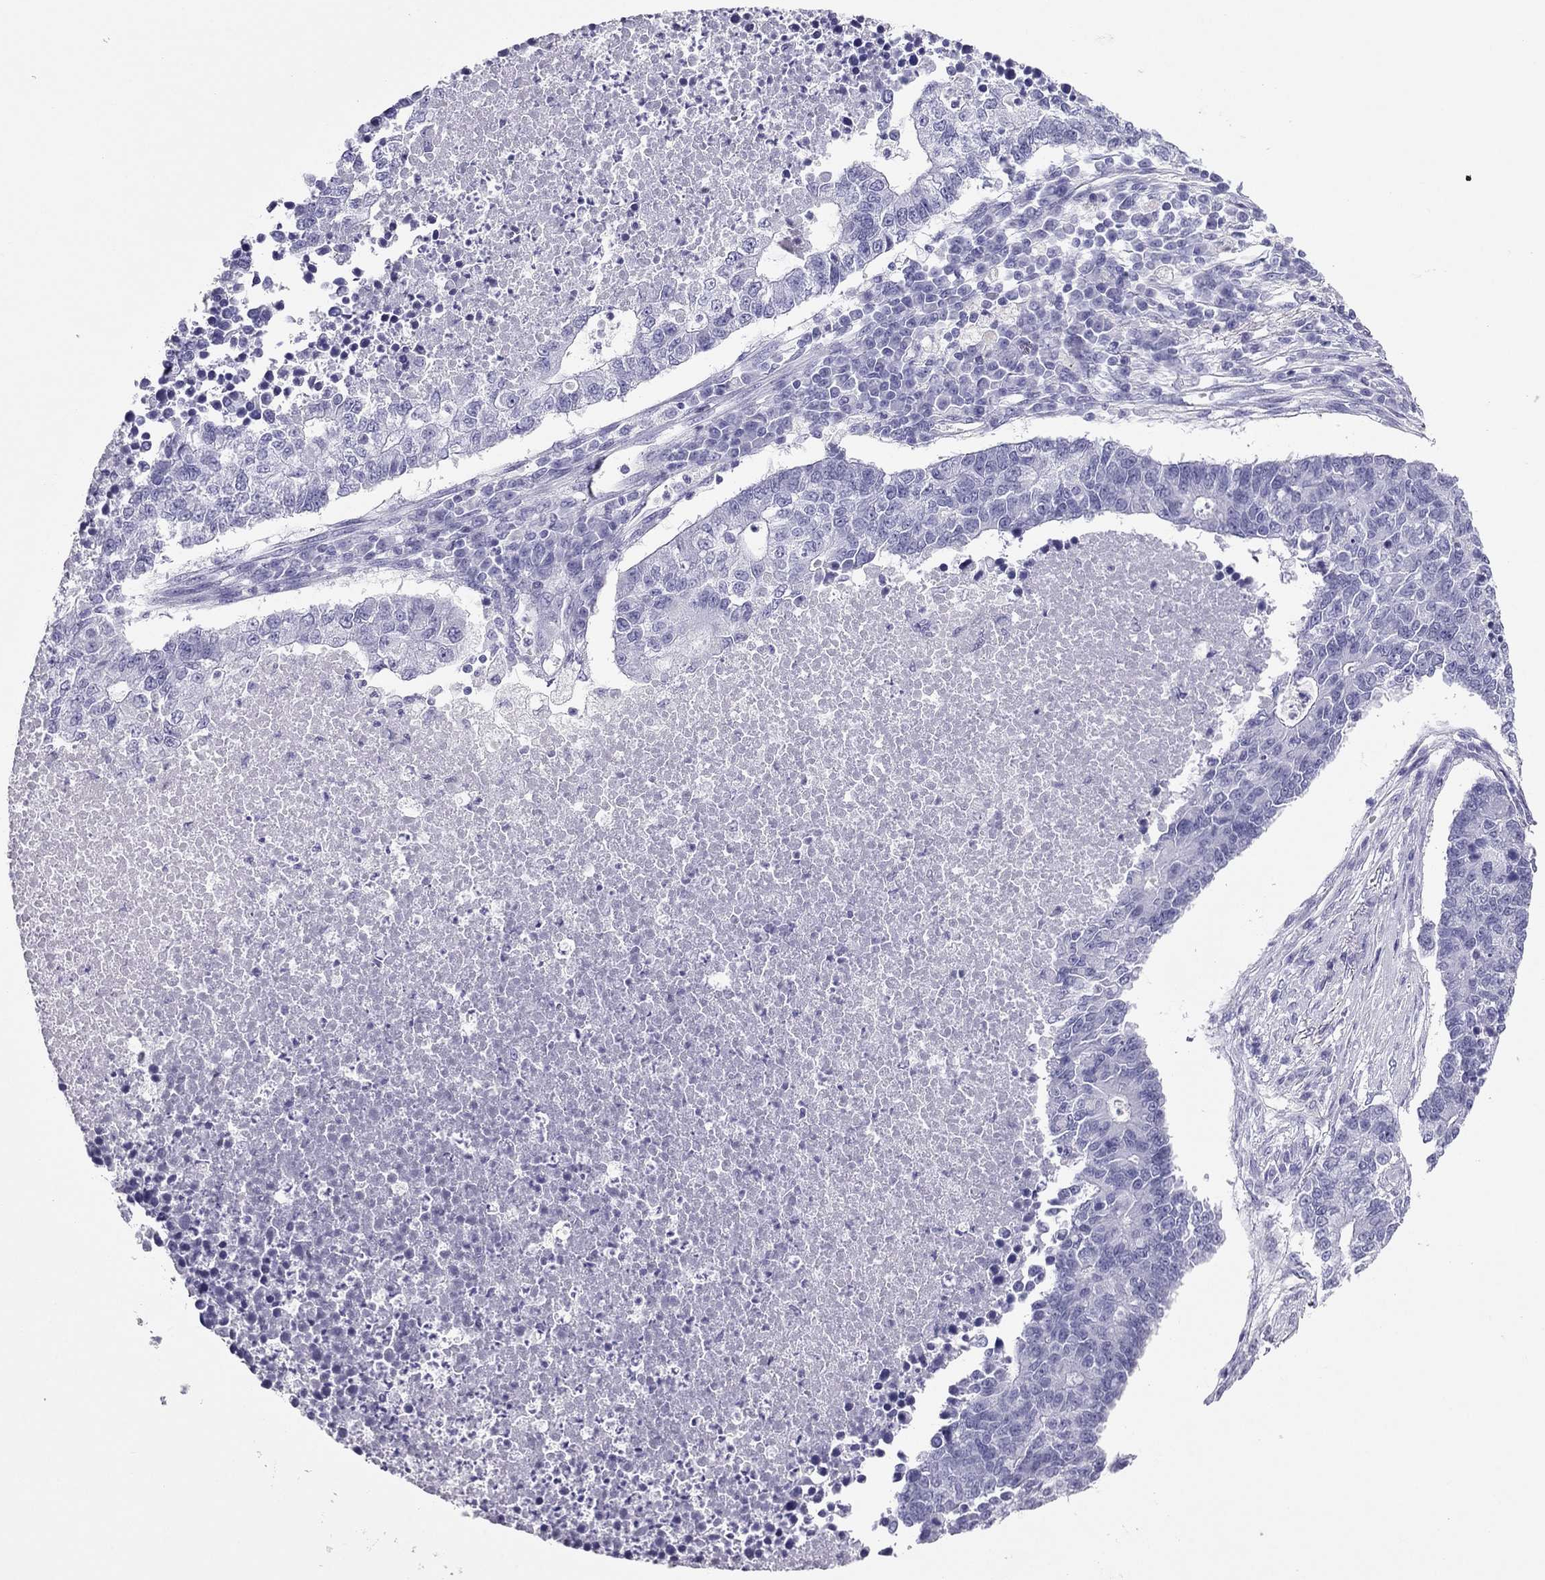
{"staining": {"intensity": "negative", "quantity": "none", "location": "none"}, "tissue": "lung cancer", "cell_type": "Tumor cells", "image_type": "cancer", "snomed": [{"axis": "morphology", "description": "Adenocarcinoma, NOS"}, {"axis": "topography", "description": "Lung"}], "caption": "An IHC histopathology image of lung cancer (adenocarcinoma) is shown. There is no staining in tumor cells of lung cancer (adenocarcinoma).", "gene": "PDE6A", "patient": {"sex": "male", "age": 57}}